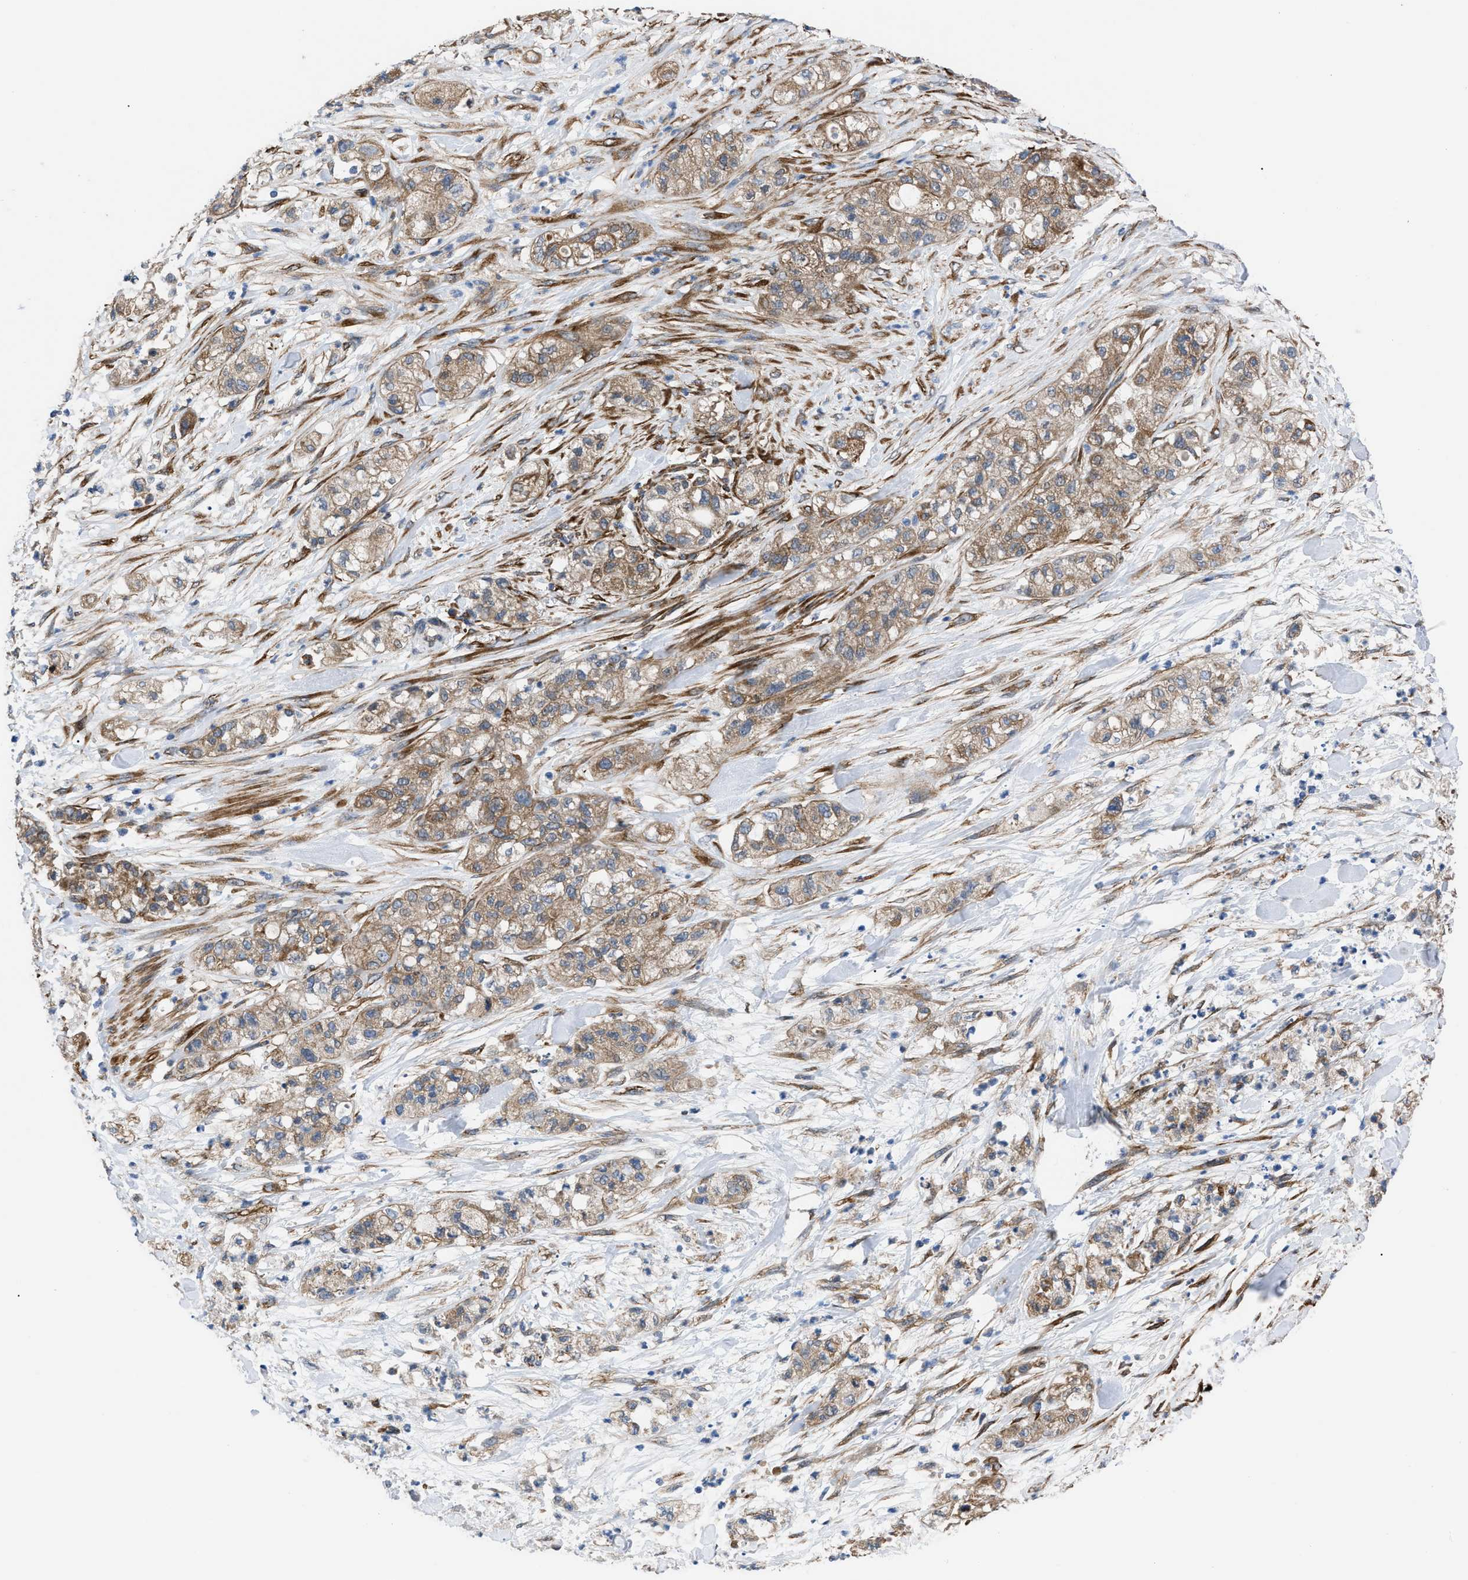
{"staining": {"intensity": "moderate", "quantity": ">75%", "location": "cytoplasmic/membranous"}, "tissue": "pancreatic cancer", "cell_type": "Tumor cells", "image_type": "cancer", "snomed": [{"axis": "morphology", "description": "Adenocarcinoma, NOS"}, {"axis": "topography", "description": "Pancreas"}], "caption": "About >75% of tumor cells in human pancreatic cancer show moderate cytoplasmic/membranous protein staining as visualized by brown immunohistochemical staining.", "gene": "MYO10", "patient": {"sex": "female", "age": 78}}